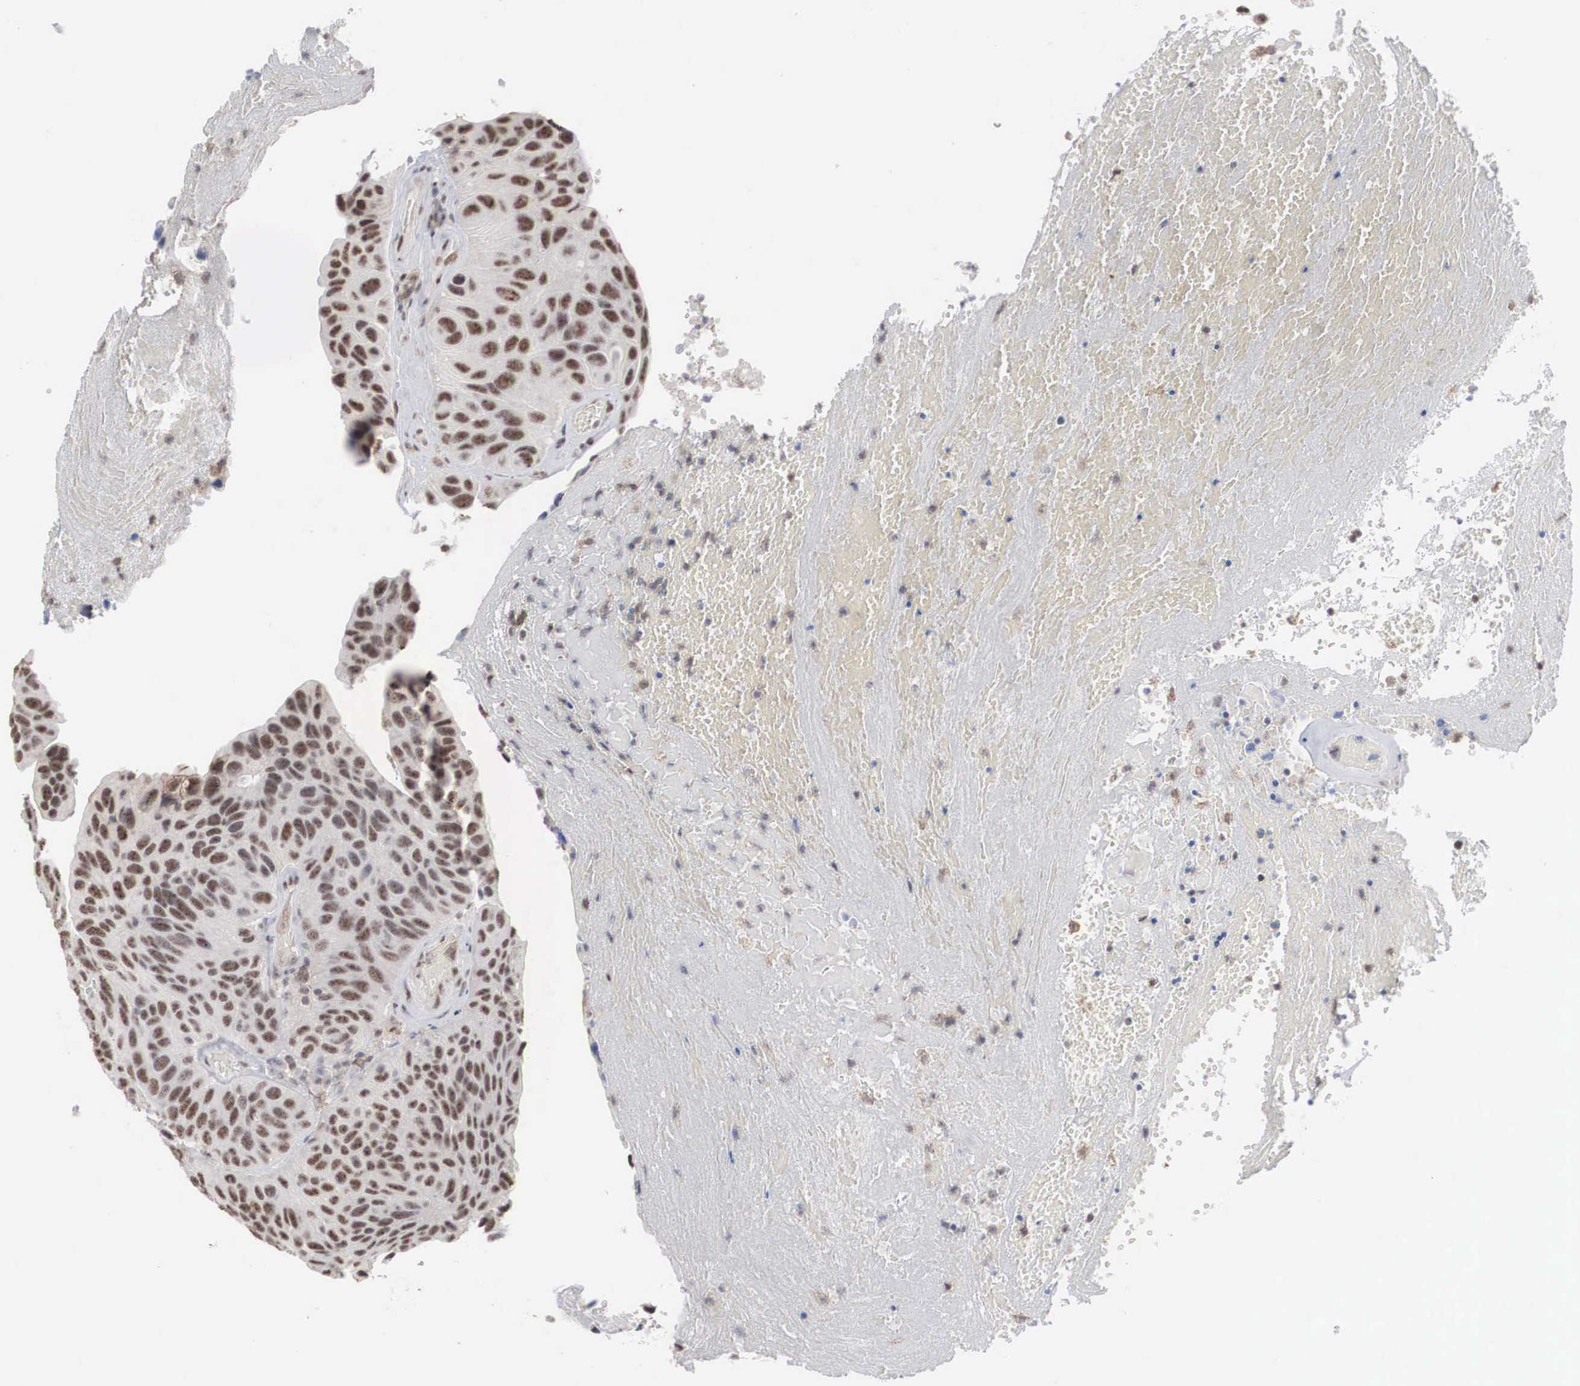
{"staining": {"intensity": "weak", "quantity": "25%-75%", "location": "nuclear"}, "tissue": "urothelial cancer", "cell_type": "Tumor cells", "image_type": "cancer", "snomed": [{"axis": "morphology", "description": "Urothelial carcinoma, High grade"}, {"axis": "topography", "description": "Urinary bladder"}], "caption": "Urothelial cancer stained with a brown dye exhibits weak nuclear positive expression in about 25%-75% of tumor cells.", "gene": "AUTS2", "patient": {"sex": "male", "age": 66}}